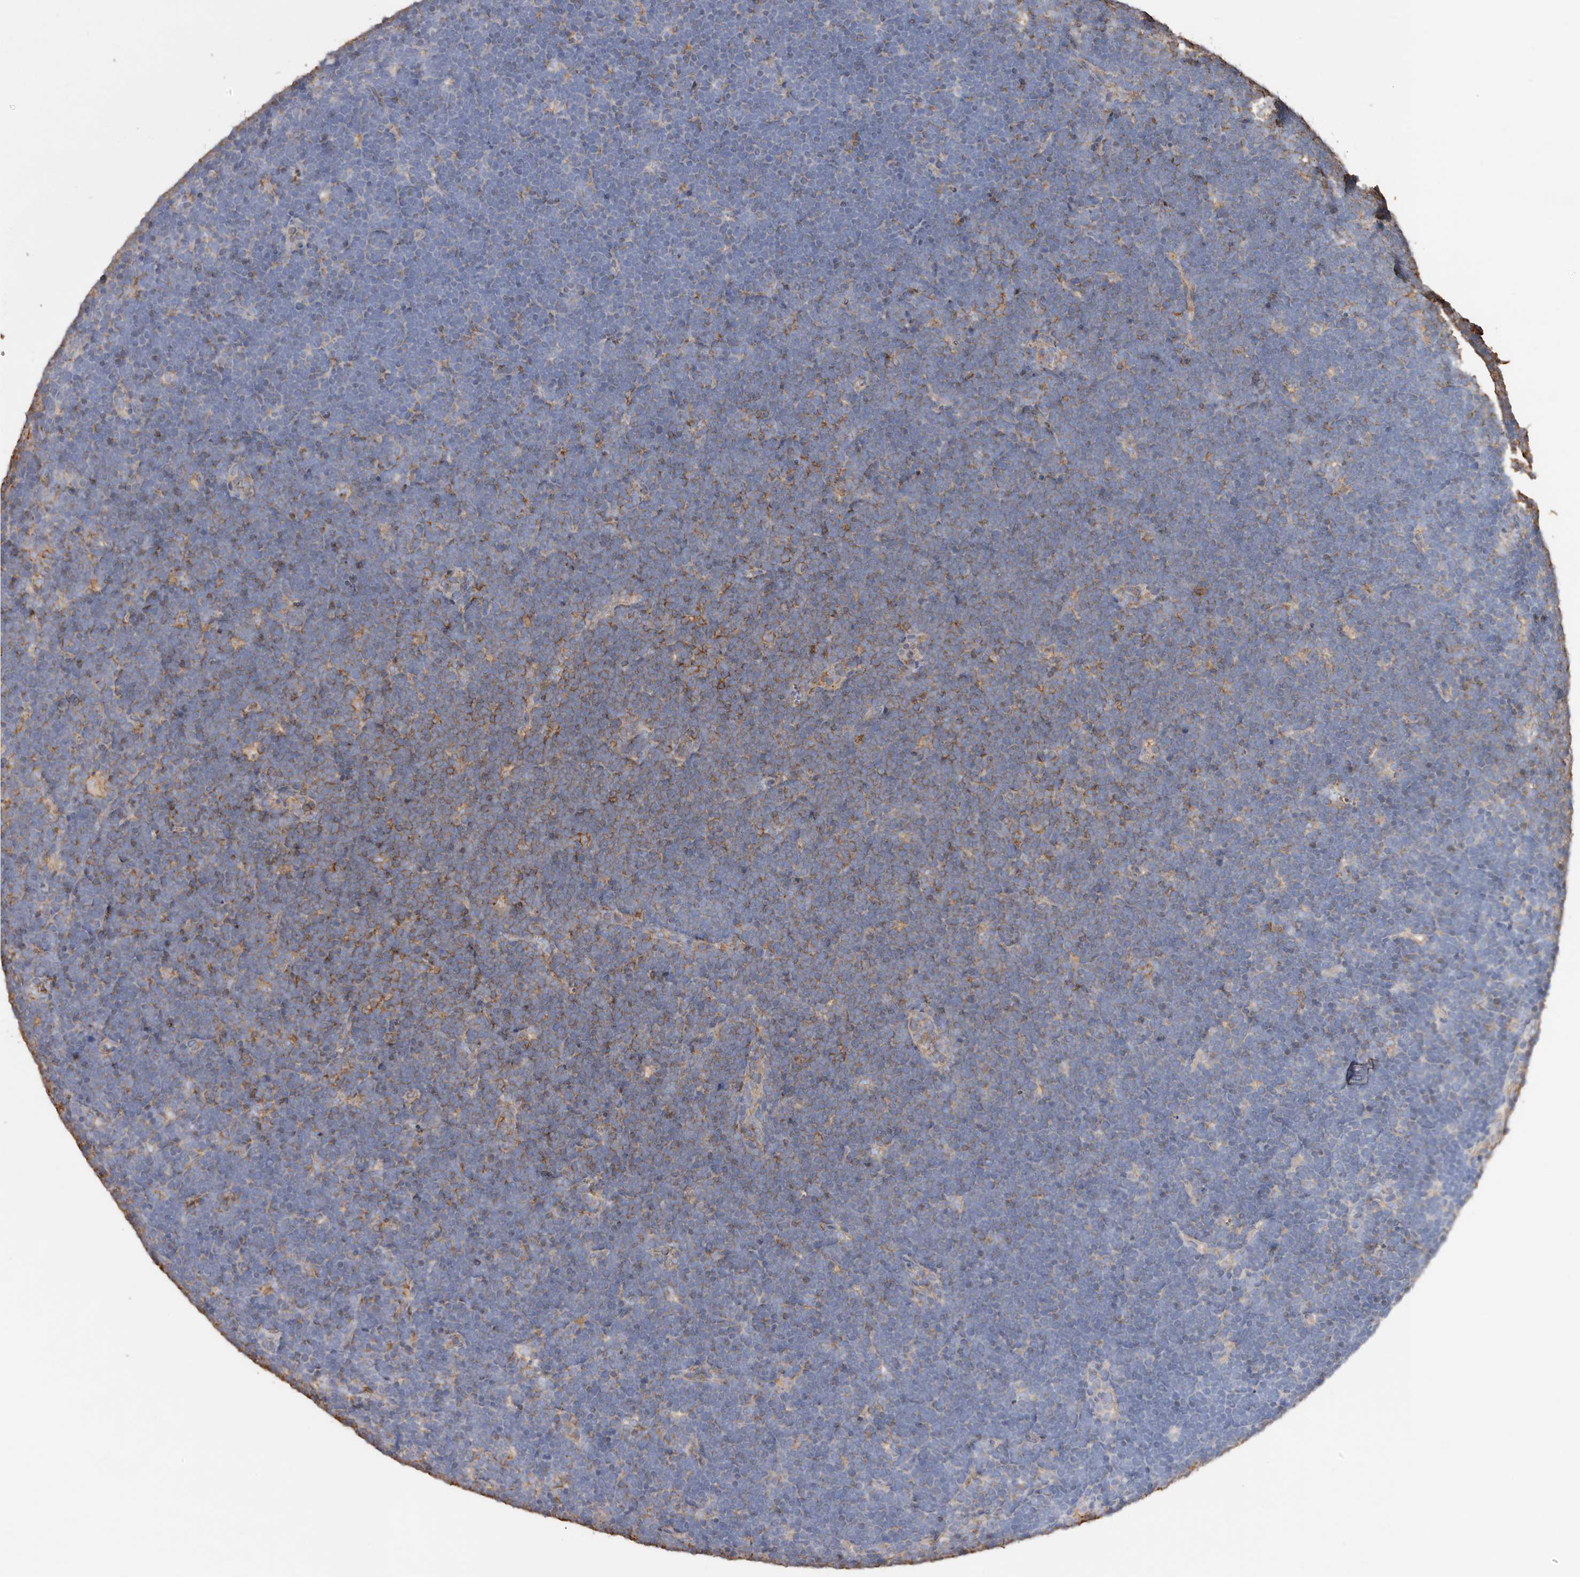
{"staining": {"intensity": "negative", "quantity": "none", "location": "none"}, "tissue": "lymphoma", "cell_type": "Tumor cells", "image_type": "cancer", "snomed": [{"axis": "morphology", "description": "Malignant lymphoma, non-Hodgkin's type, High grade"}, {"axis": "topography", "description": "Lymph node"}], "caption": "DAB immunohistochemical staining of malignant lymphoma, non-Hodgkin's type (high-grade) demonstrates no significant positivity in tumor cells.", "gene": "COQ8B", "patient": {"sex": "male", "age": 13}}